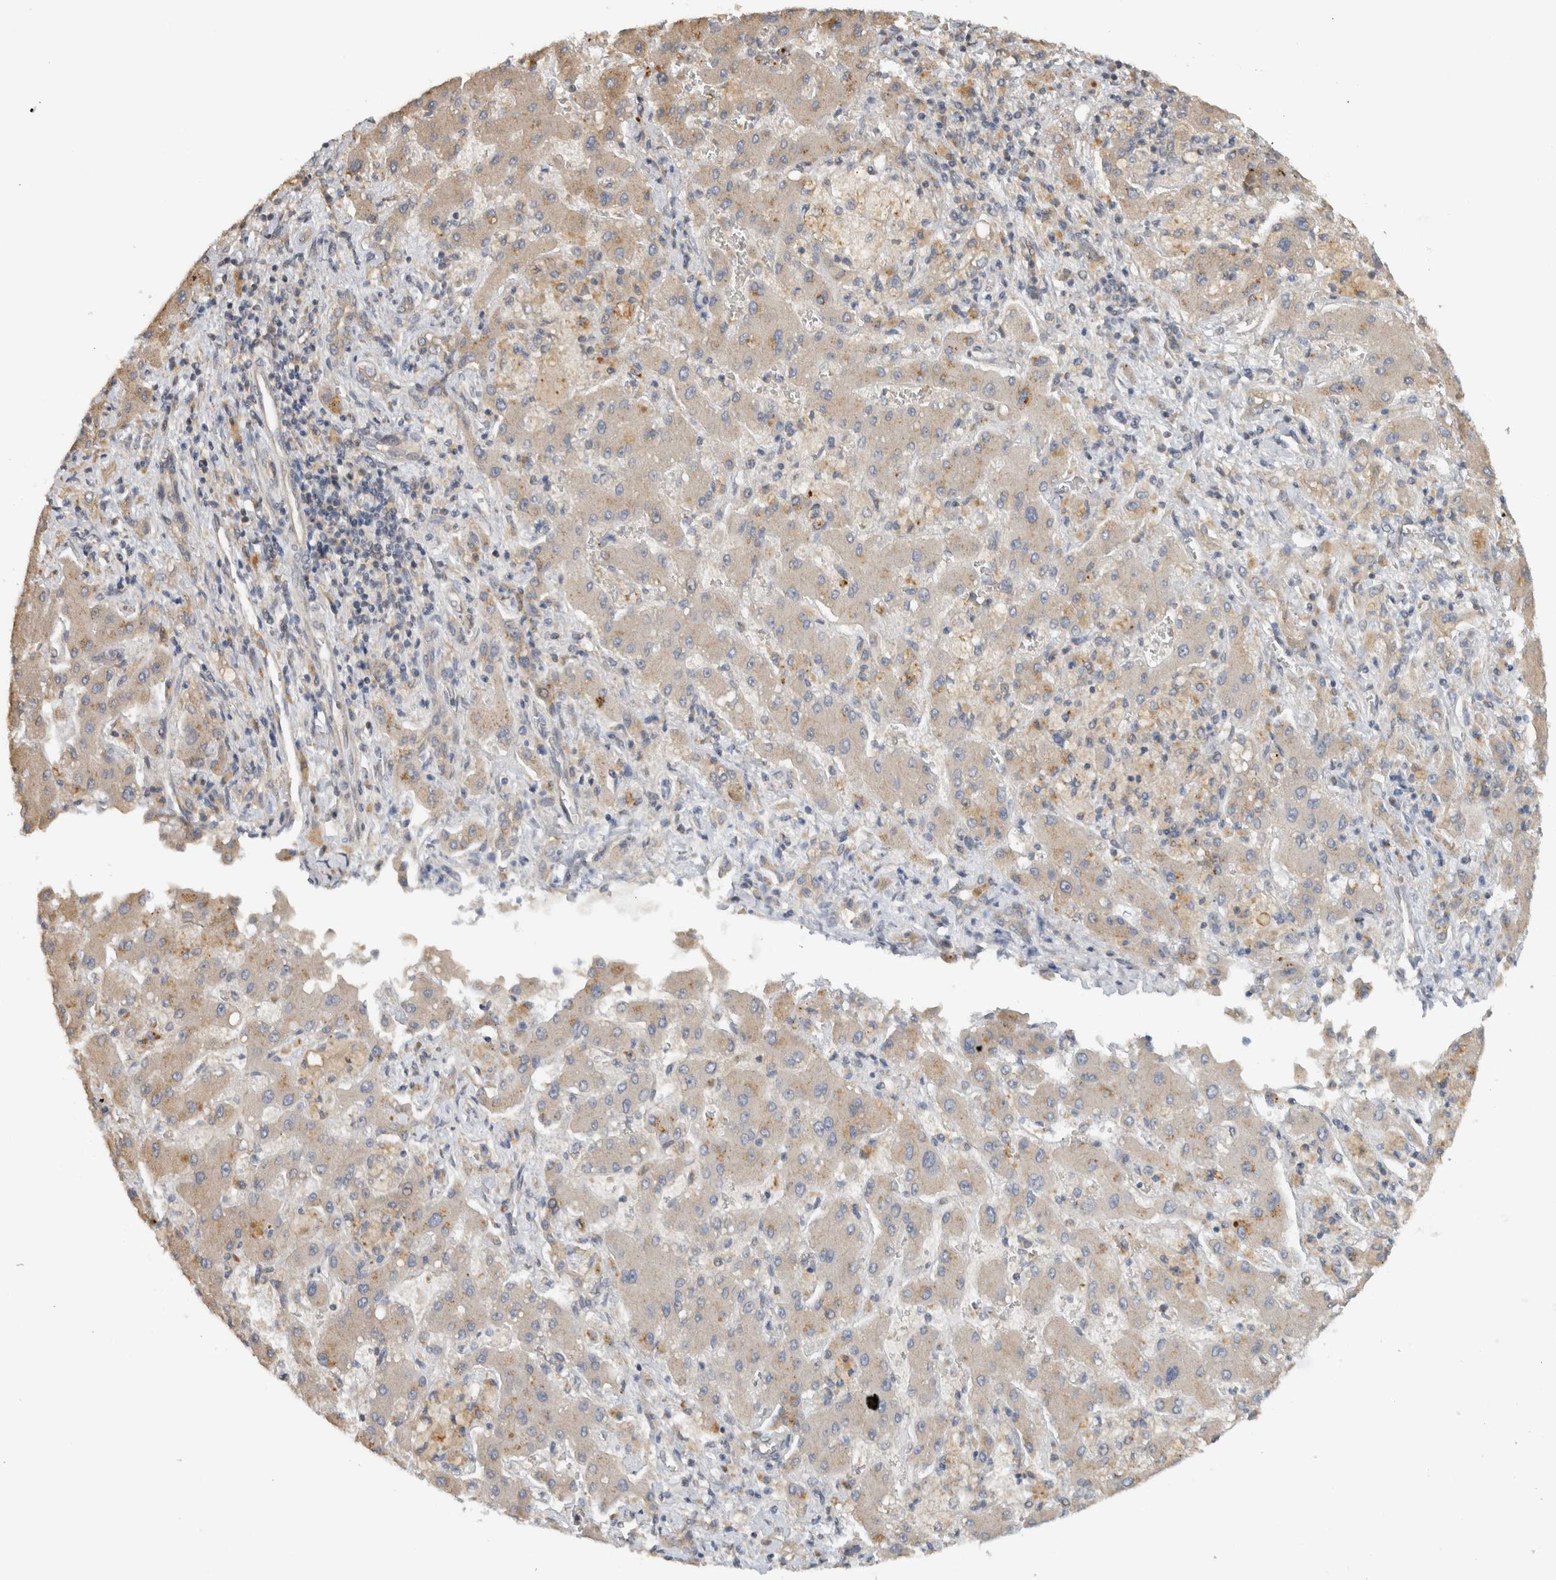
{"staining": {"intensity": "weak", "quantity": ">75%", "location": "cytoplasmic/membranous"}, "tissue": "liver cancer", "cell_type": "Tumor cells", "image_type": "cancer", "snomed": [{"axis": "morphology", "description": "Cholangiocarcinoma"}, {"axis": "topography", "description": "Liver"}], "caption": "A brown stain highlights weak cytoplasmic/membranous staining of a protein in human liver cancer tumor cells. (DAB = brown stain, brightfield microscopy at high magnification).", "gene": "ERCC6L2", "patient": {"sex": "male", "age": 50}}